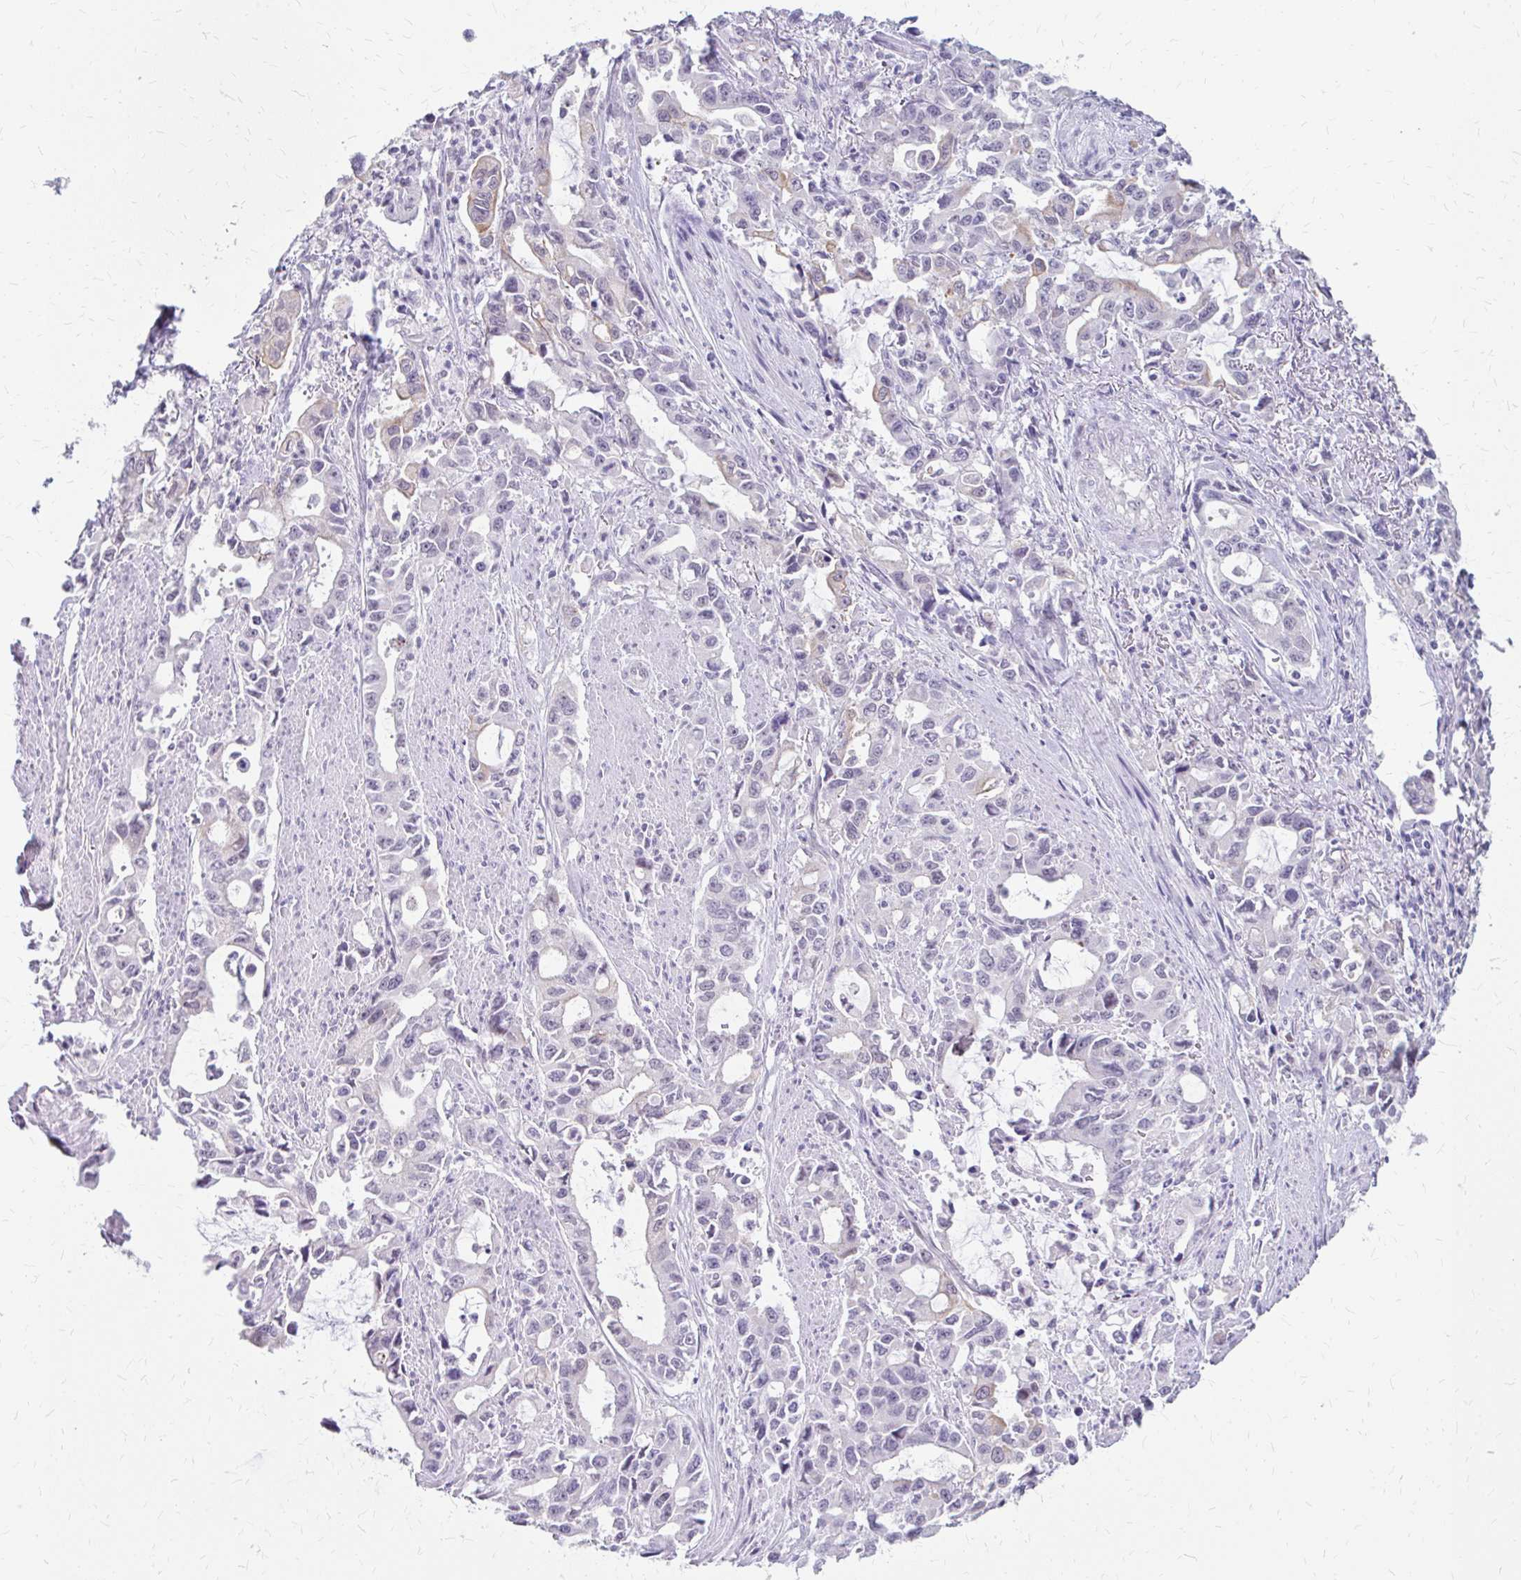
{"staining": {"intensity": "negative", "quantity": "none", "location": "none"}, "tissue": "stomach cancer", "cell_type": "Tumor cells", "image_type": "cancer", "snomed": [{"axis": "morphology", "description": "Adenocarcinoma, NOS"}, {"axis": "topography", "description": "Stomach, upper"}], "caption": "Immunohistochemistry micrograph of neoplastic tissue: stomach cancer stained with DAB reveals no significant protein expression in tumor cells.", "gene": "RGS16", "patient": {"sex": "male", "age": 85}}